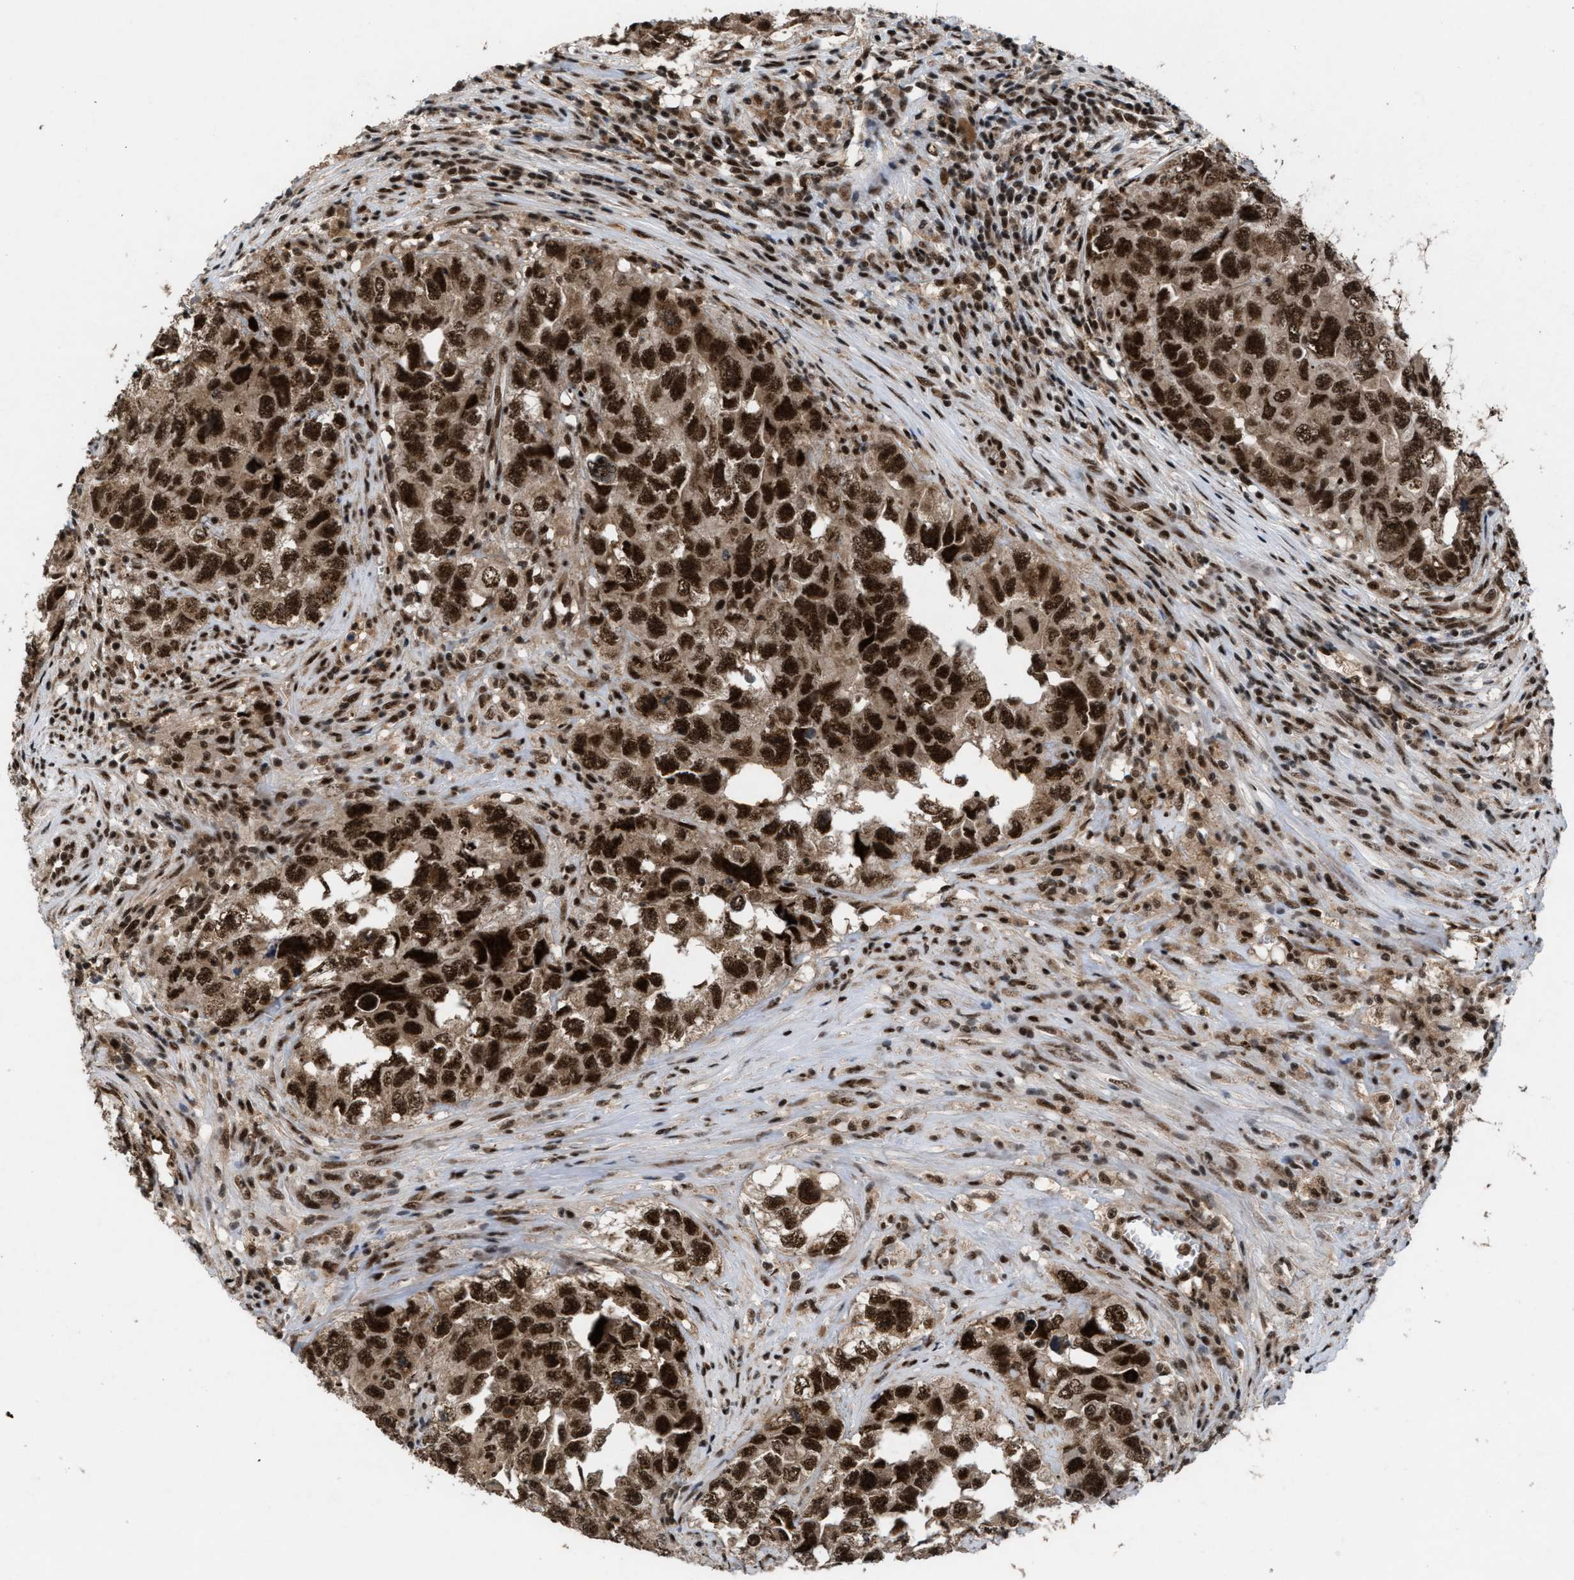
{"staining": {"intensity": "strong", "quantity": ">75%", "location": "cytoplasmic/membranous,nuclear"}, "tissue": "testis cancer", "cell_type": "Tumor cells", "image_type": "cancer", "snomed": [{"axis": "morphology", "description": "Seminoma, NOS"}, {"axis": "morphology", "description": "Carcinoma, Embryonal, NOS"}, {"axis": "topography", "description": "Testis"}], "caption": "Immunohistochemical staining of human seminoma (testis) shows high levels of strong cytoplasmic/membranous and nuclear positivity in approximately >75% of tumor cells. The staining was performed using DAB (3,3'-diaminobenzidine) to visualize the protein expression in brown, while the nuclei were stained in blue with hematoxylin (Magnification: 20x).", "gene": "PRPF4", "patient": {"sex": "male", "age": 43}}